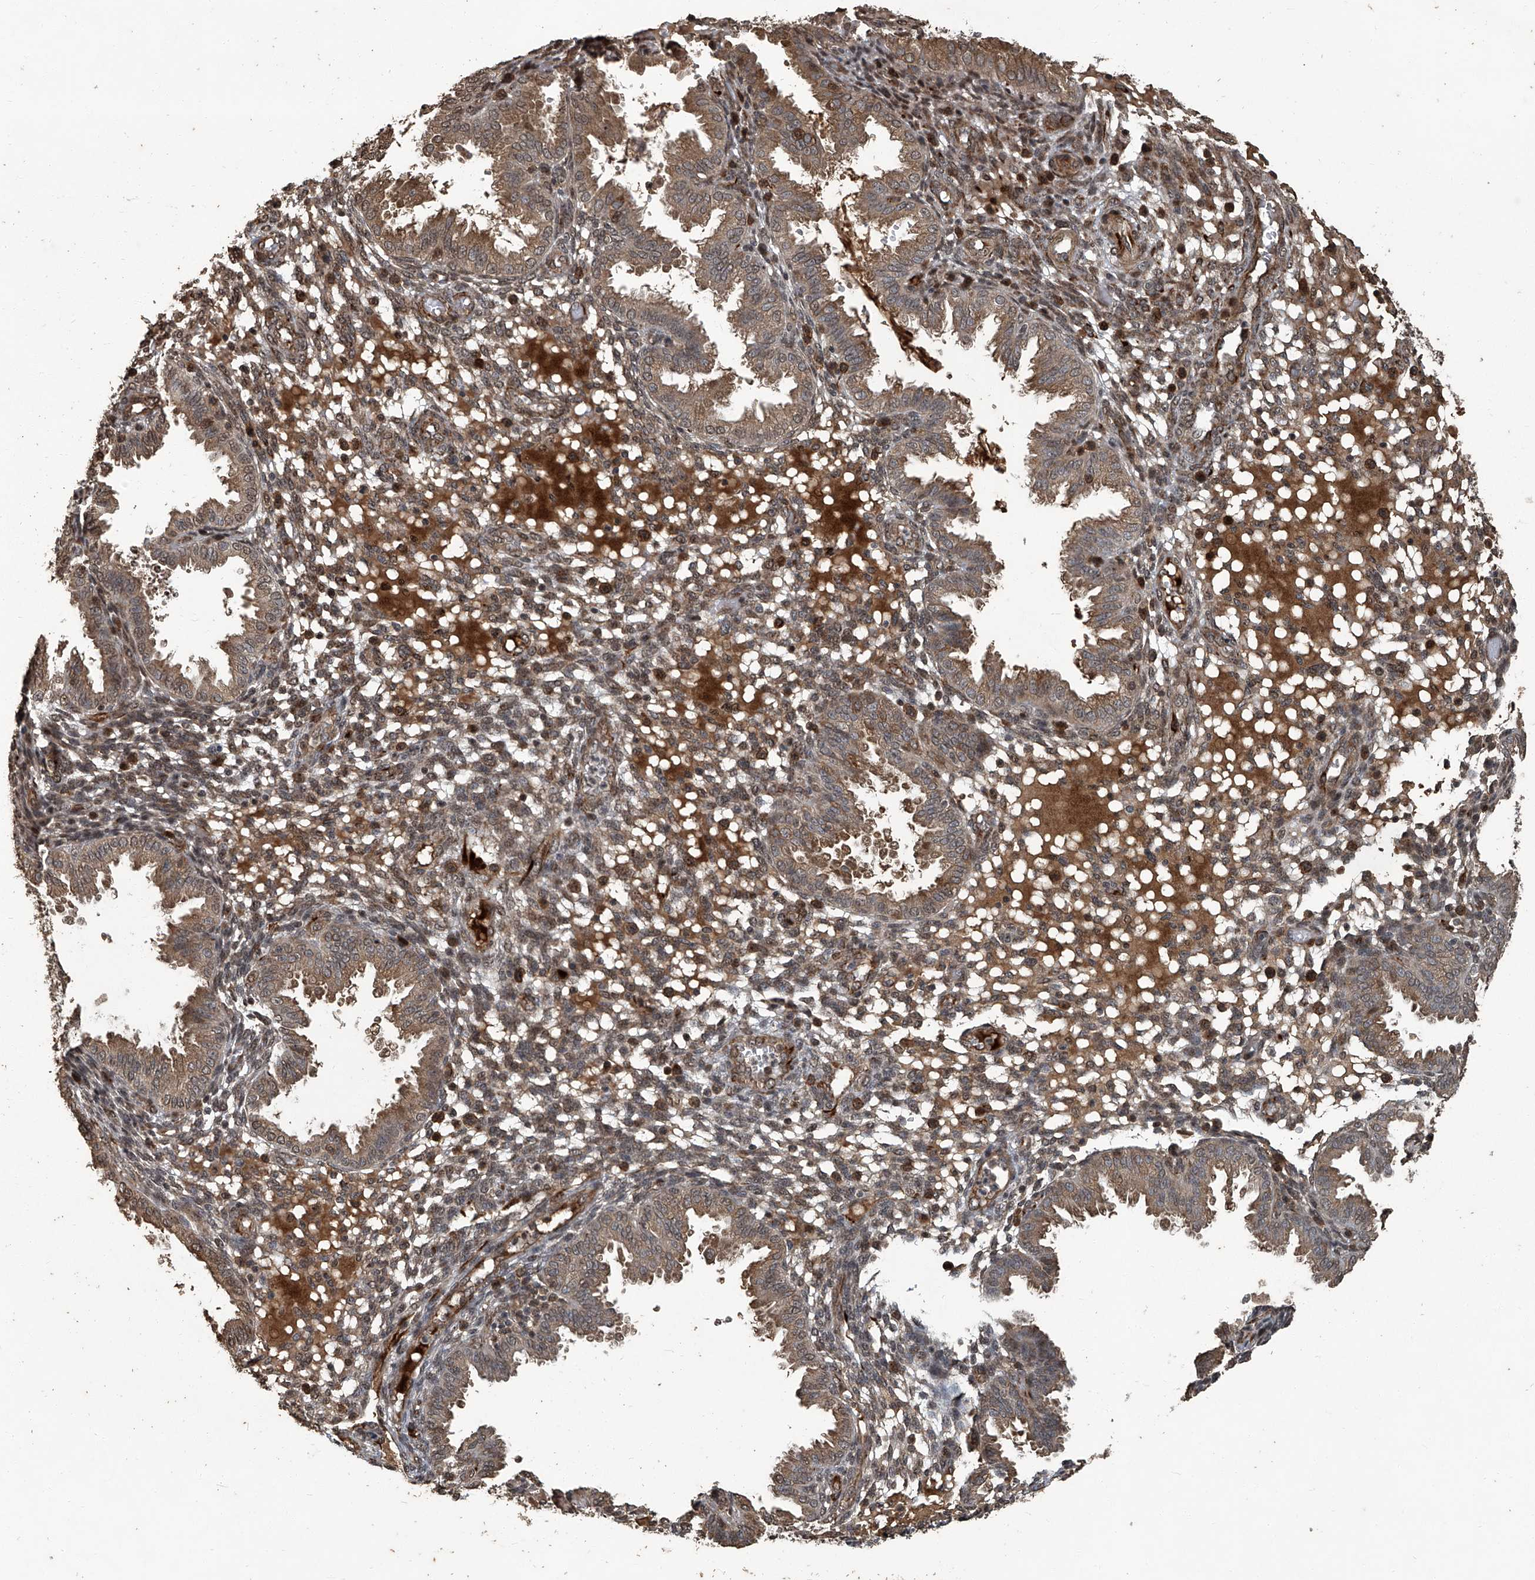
{"staining": {"intensity": "moderate", "quantity": "25%-75%", "location": "cytoplasmic/membranous,nuclear"}, "tissue": "endometrium", "cell_type": "Cells in endometrial stroma", "image_type": "normal", "snomed": [{"axis": "morphology", "description": "Normal tissue, NOS"}, {"axis": "topography", "description": "Endometrium"}], "caption": "Protein staining of unremarkable endometrium shows moderate cytoplasmic/membranous,nuclear staining in approximately 25%-75% of cells in endometrial stroma. (IHC, brightfield microscopy, high magnification).", "gene": "GPR132", "patient": {"sex": "female", "age": 33}}